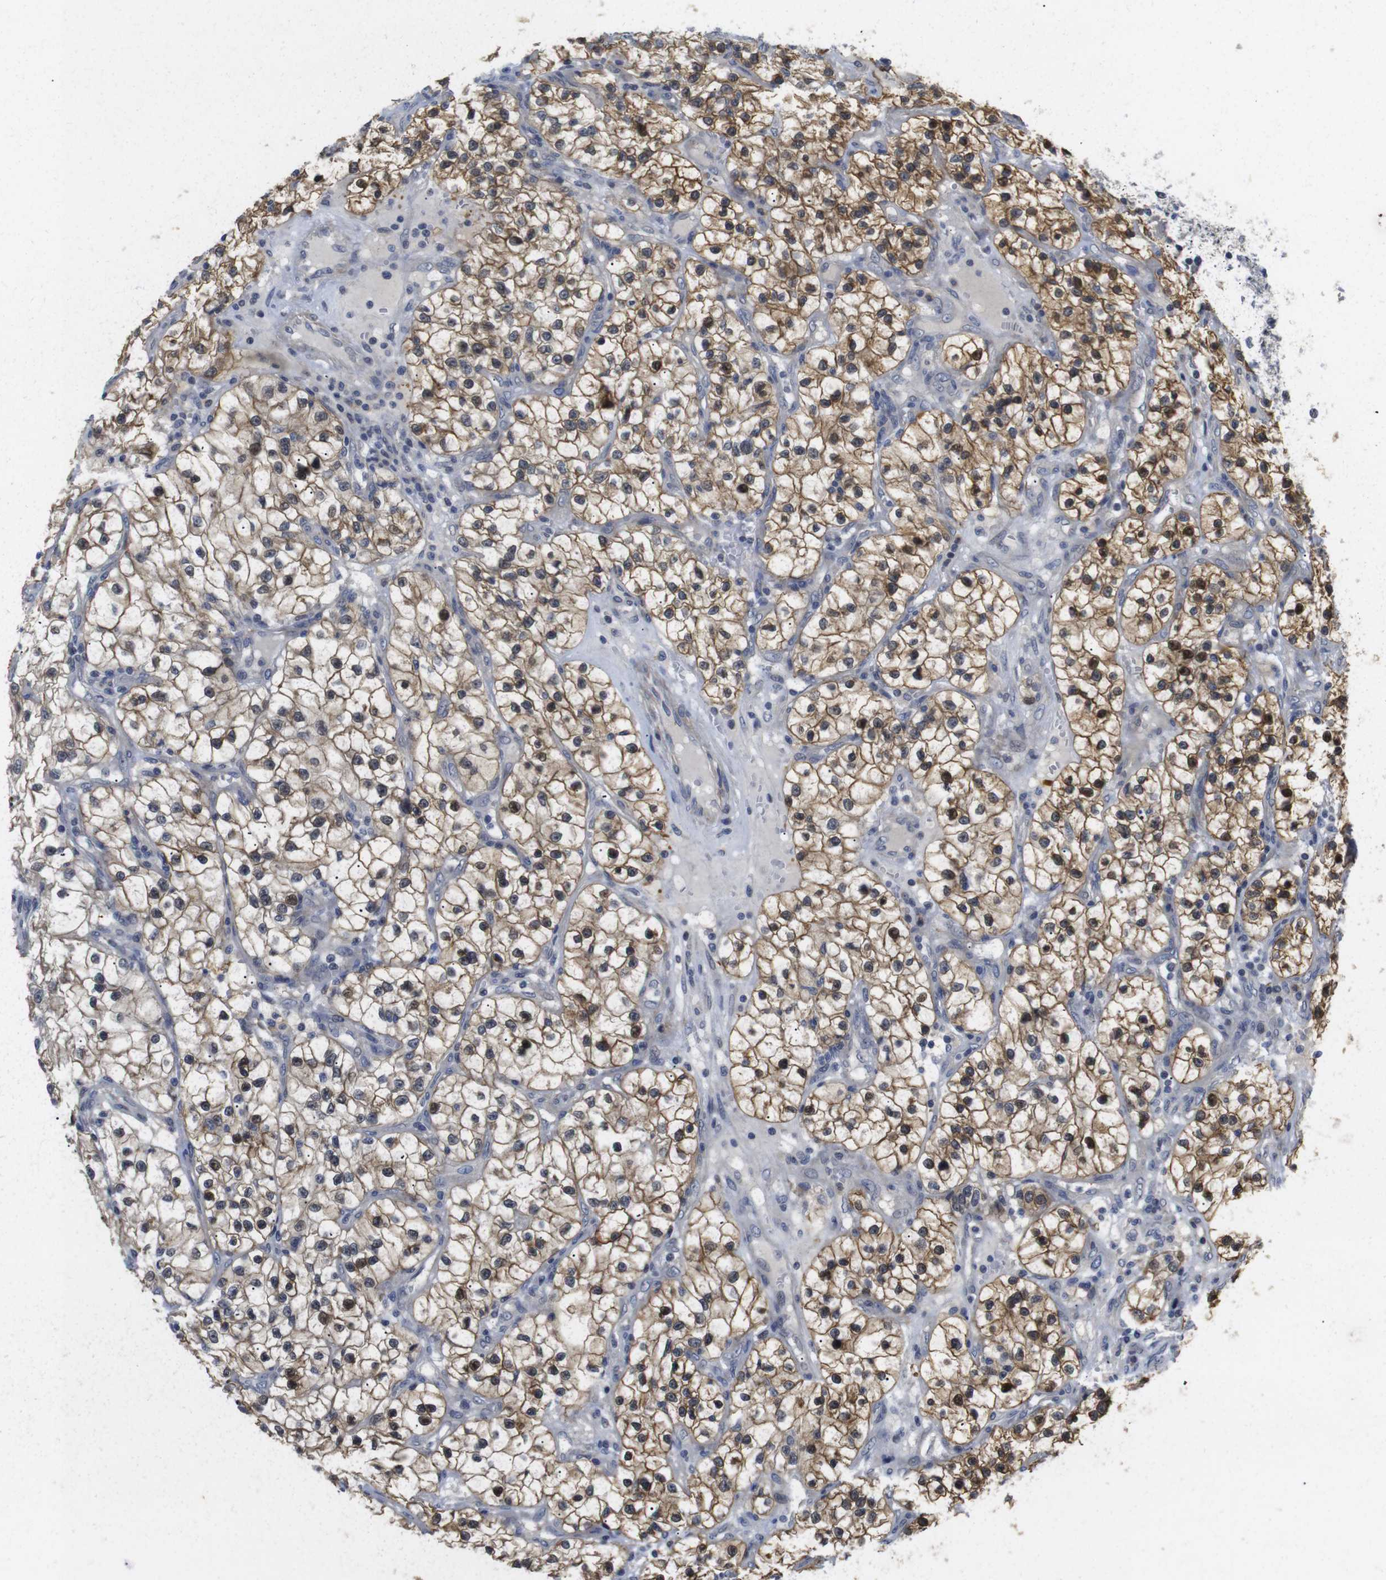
{"staining": {"intensity": "strong", "quantity": ">75%", "location": "cytoplasmic/membranous,nuclear"}, "tissue": "renal cancer", "cell_type": "Tumor cells", "image_type": "cancer", "snomed": [{"axis": "morphology", "description": "Adenocarcinoma, NOS"}, {"axis": "topography", "description": "Kidney"}], "caption": "Immunohistochemistry (IHC) image of human renal cancer (adenocarcinoma) stained for a protein (brown), which exhibits high levels of strong cytoplasmic/membranous and nuclear expression in approximately >75% of tumor cells.", "gene": "FNTA", "patient": {"sex": "female", "age": 57}}